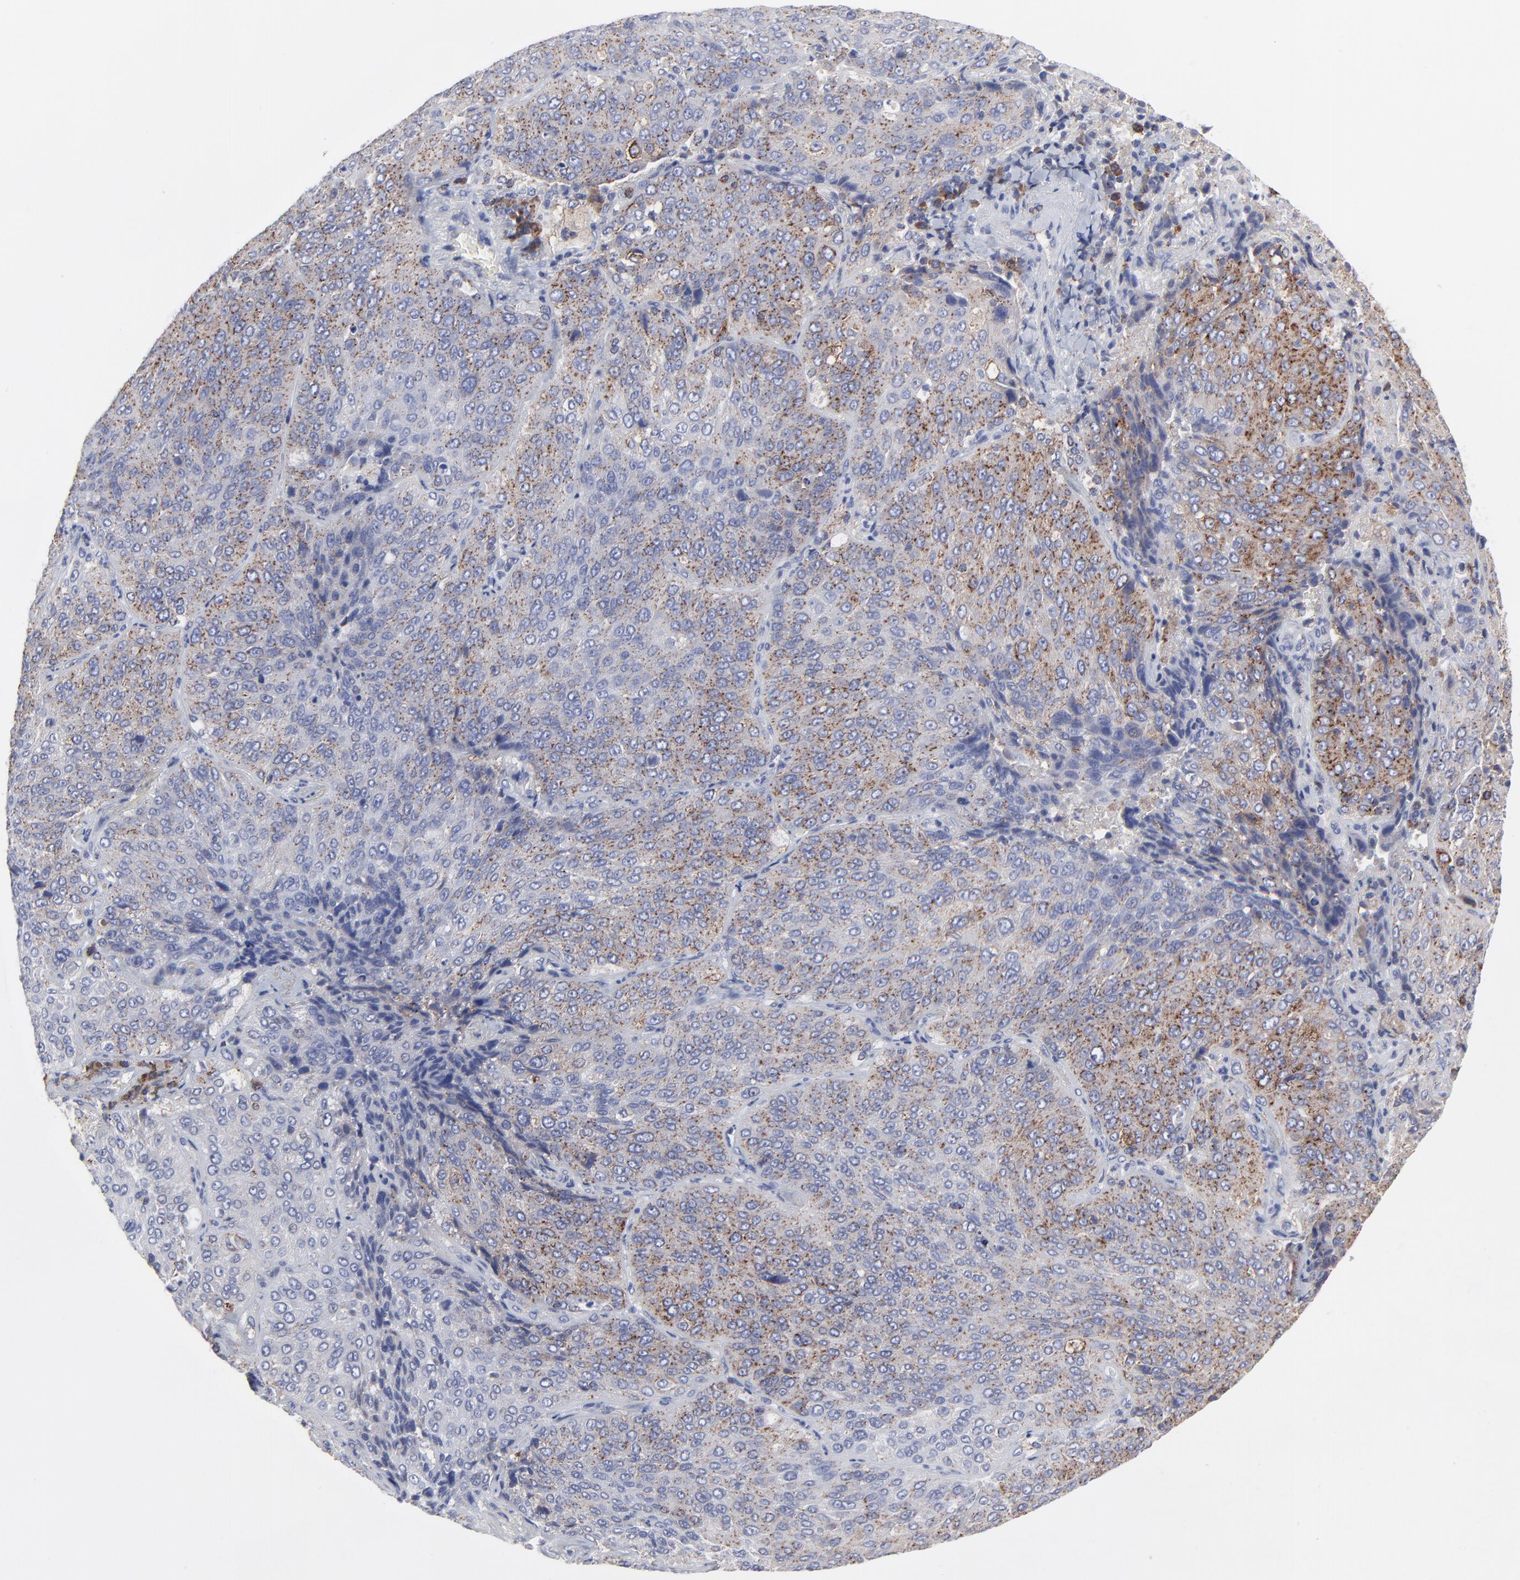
{"staining": {"intensity": "moderate", "quantity": "25%-75%", "location": "cytoplasmic/membranous"}, "tissue": "lung cancer", "cell_type": "Tumor cells", "image_type": "cancer", "snomed": [{"axis": "morphology", "description": "Squamous cell carcinoma, NOS"}, {"axis": "topography", "description": "Lung"}], "caption": "Protein staining of lung cancer (squamous cell carcinoma) tissue reveals moderate cytoplasmic/membranous expression in about 25%-75% of tumor cells. Using DAB (3,3'-diaminobenzidine) (brown) and hematoxylin (blue) stains, captured at high magnification using brightfield microscopy.", "gene": "TRIM22", "patient": {"sex": "male", "age": 54}}